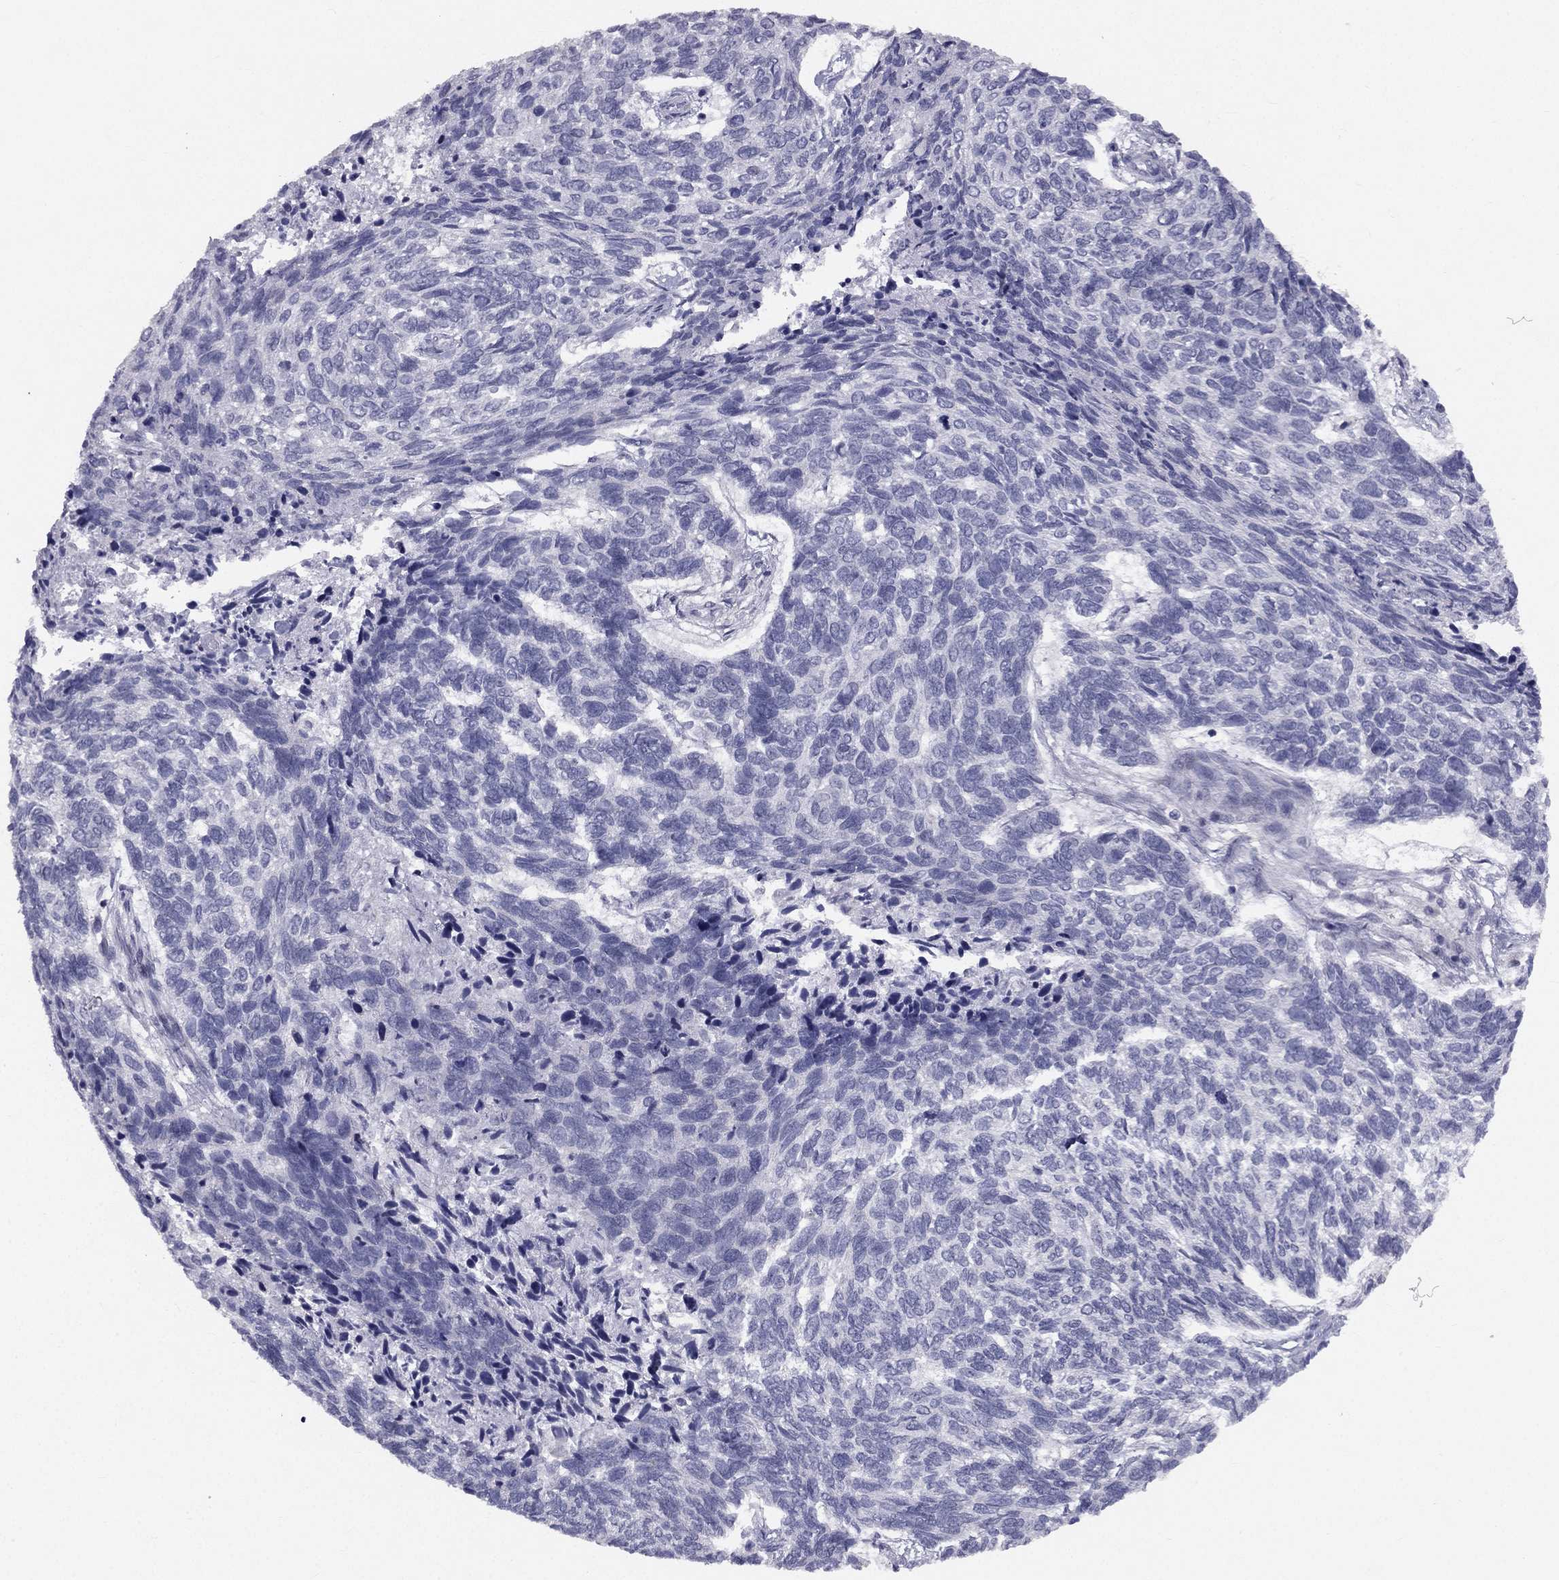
{"staining": {"intensity": "negative", "quantity": "none", "location": "none"}, "tissue": "skin cancer", "cell_type": "Tumor cells", "image_type": "cancer", "snomed": [{"axis": "morphology", "description": "Basal cell carcinoma"}, {"axis": "topography", "description": "Skin"}], "caption": "This is an IHC histopathology image of skin basal cell carcinoma. There is no staining in tumor cells.", "gene": "TRPS1", "patient": {"sex": "female", "age": 65}}